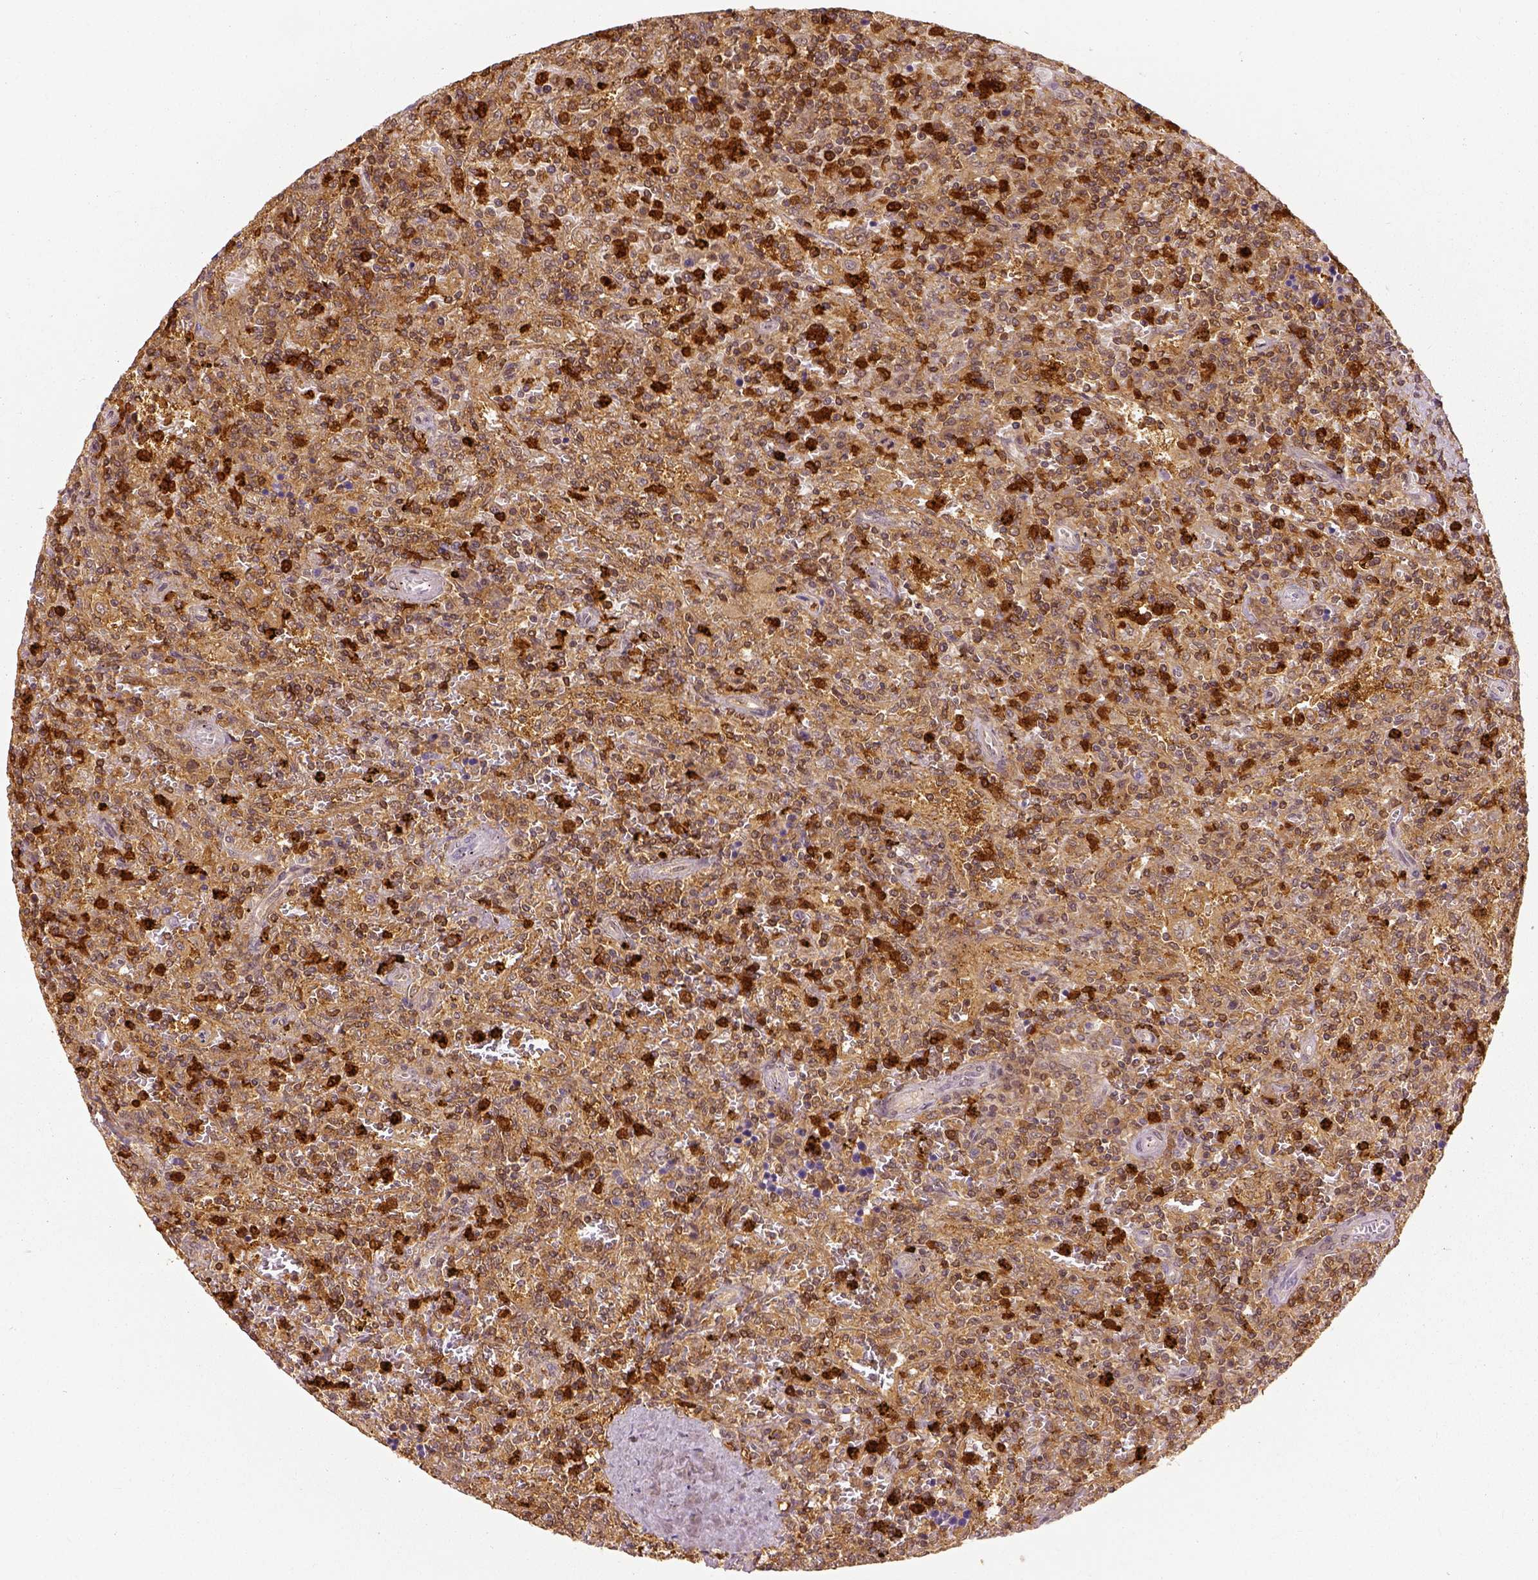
{"staining": {"intensity": "moderate", "quantity": ">75%", "location": "cytoplasmic/membranous"}, "tissue": "lymphoma", "cell_type": "Tumor cells", "image_type": "cancer", "snomed": [{"axis": "morphology", "description": "Malignant lymphoma, non-Hodgkin's type, Low grade"}, {"axis": "topography", "description": "Spleen"}], "caption": "A photomicrograph of human low-grade malignant lymphoma, non-Hodgkin's type stained for a protein displays moderate cytoplasmic/membranous brown staining in tumor cells.", "gene": "GPI", "patient": {"sex": "male", "age": 62}}